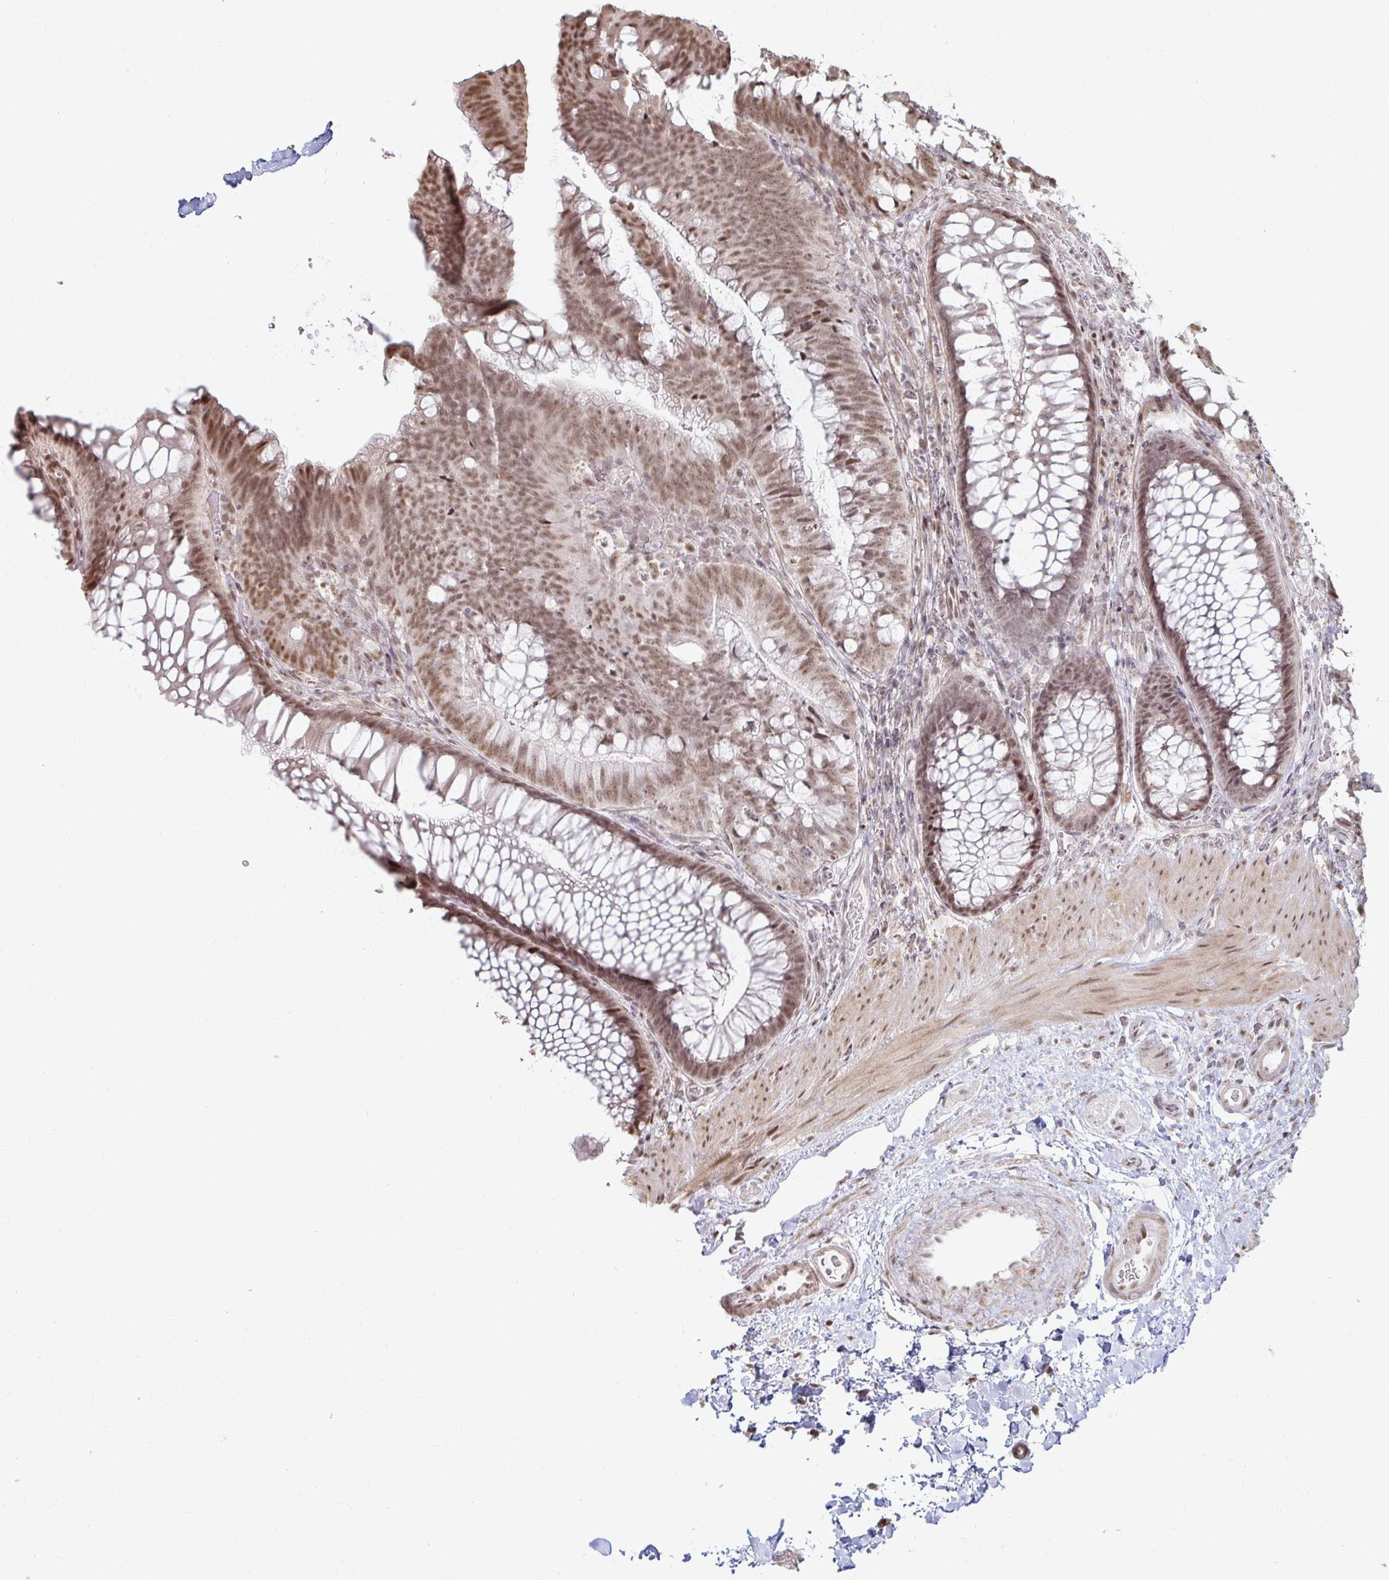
{"staining": {"intensity": "moderate", "quantity": ">75%", "location": "nuclear"}, "tissue": "colon", "cell_type": "Endothelial cells", "image_type": "normal", "snomed": [{"axis": "morphology", "description": "Normal tissue, NOS"}, {"axis": "morphology", "description": "Adenoma, NOS"}, {"axis": "topography", "description": "Soft tissue"}, {"axis": "topography", "description": "Colon"}], "caption": "Immunohistochemistry staining of normal colon, which exhibits medium levels of moderate nuclear expression in approximately >75% of endothelial cells indicating moderate nuclear protein staining. The staining was performed using DAB (3,3'-diaminobenzidine) (brown) for protein detection and nuclei were counterstained in hematoxylin (blue).", "gene": "HNRNPU", "patient": {"sex": "male", "age": 47}}